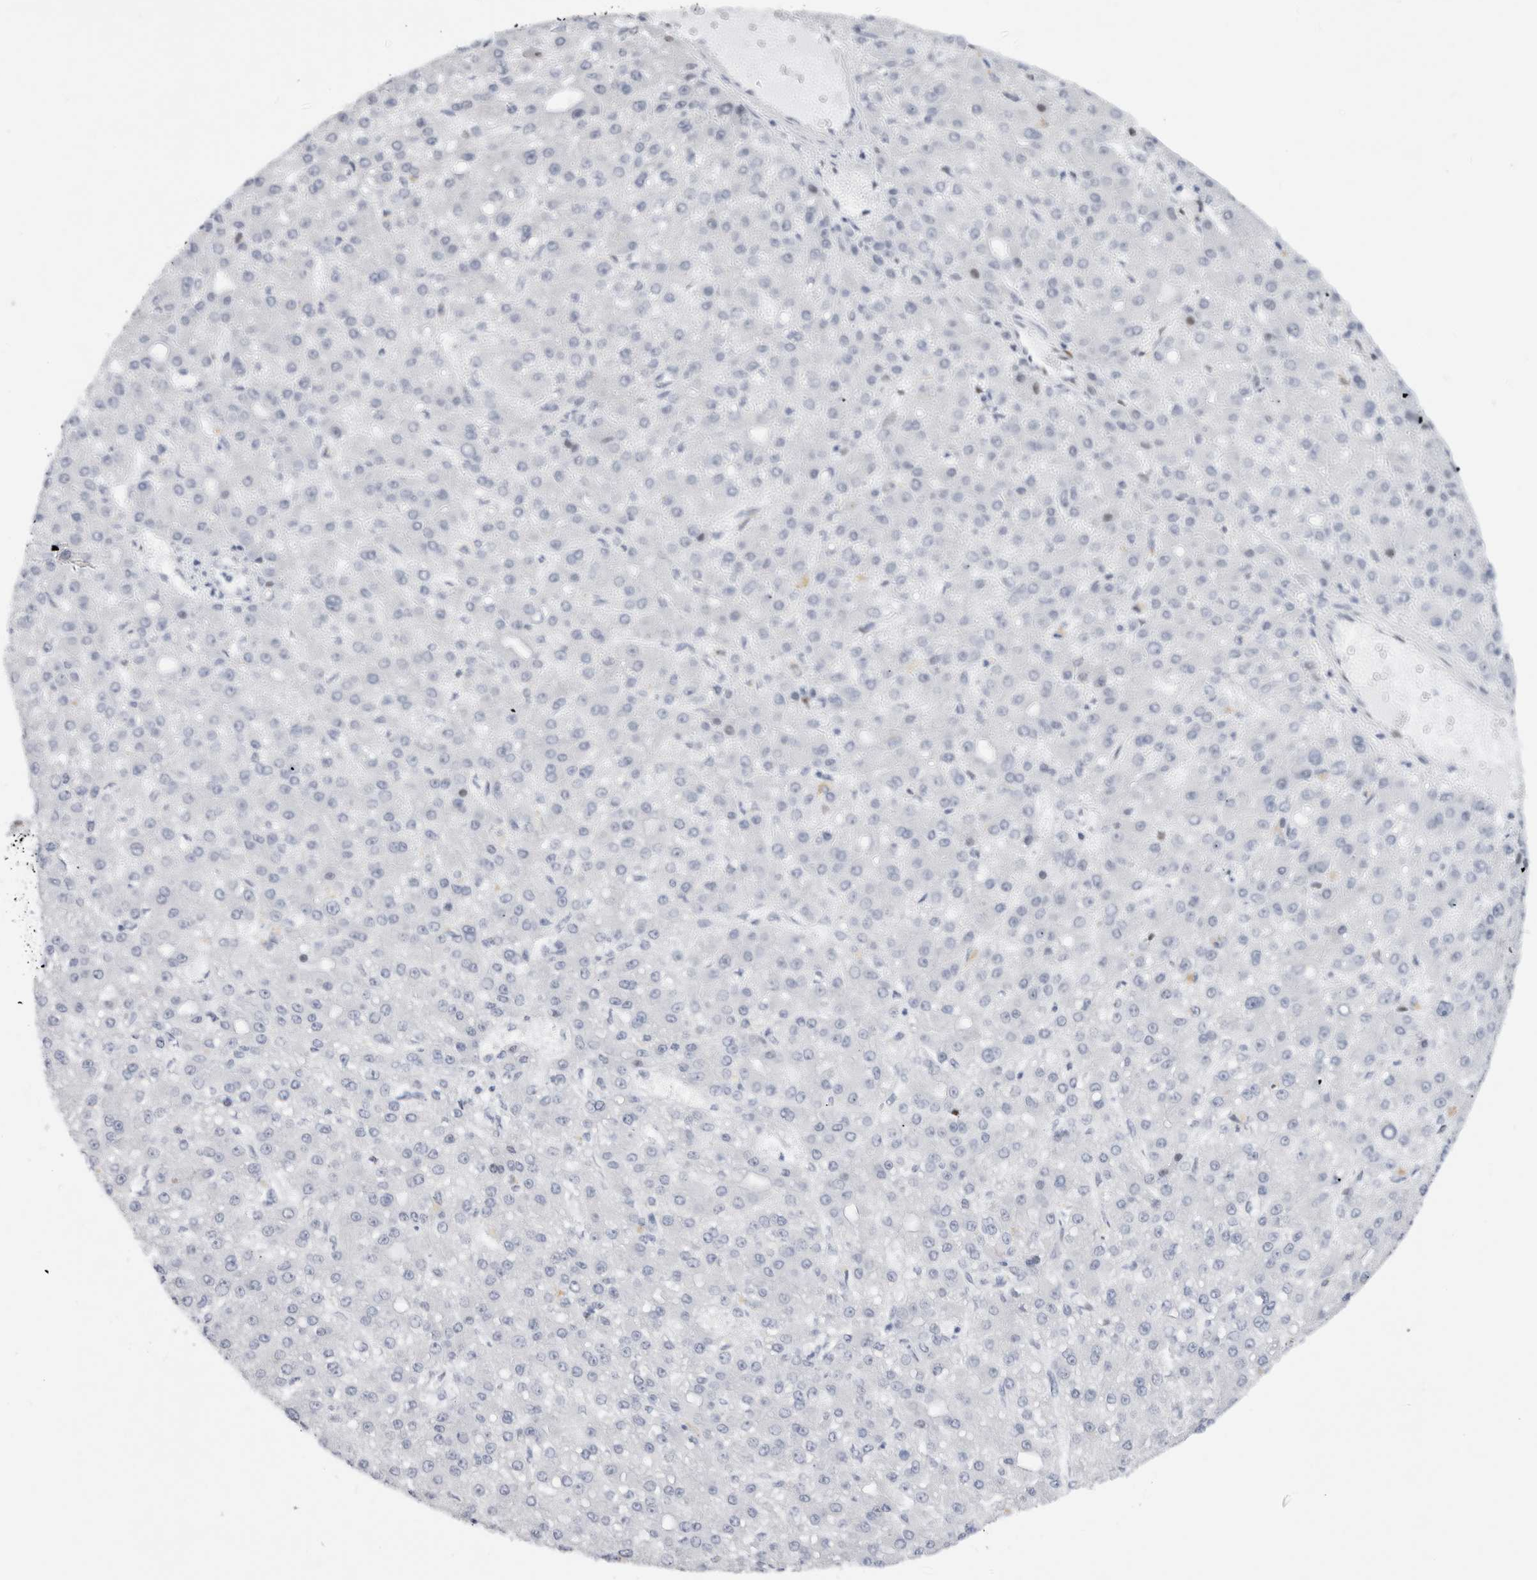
{"staining": {"intensity": "negative", "quantity": "none", "location": "none"}, "tissue": "liver cancer", "cell_type": "Tumor cells", "image_type": "cancer", "snomed": [{"axis": "morphology", "description": "Carcinoma, Hepatocellular, NOS"}, {"axis": "topography", "description": "Liver"}], "caption": "Hepatocellular carcinoma (liver) was stained to show a protein in brown. There is no significant positivity in tumor cells. The staining was performed using DAB to visualize the protein expression in brown, while the nuclei were stained in blue with hematoxylin (Magnification: 20x).", "gene": "COPS7A", "patient": {"sex": "male", "age": 67}}